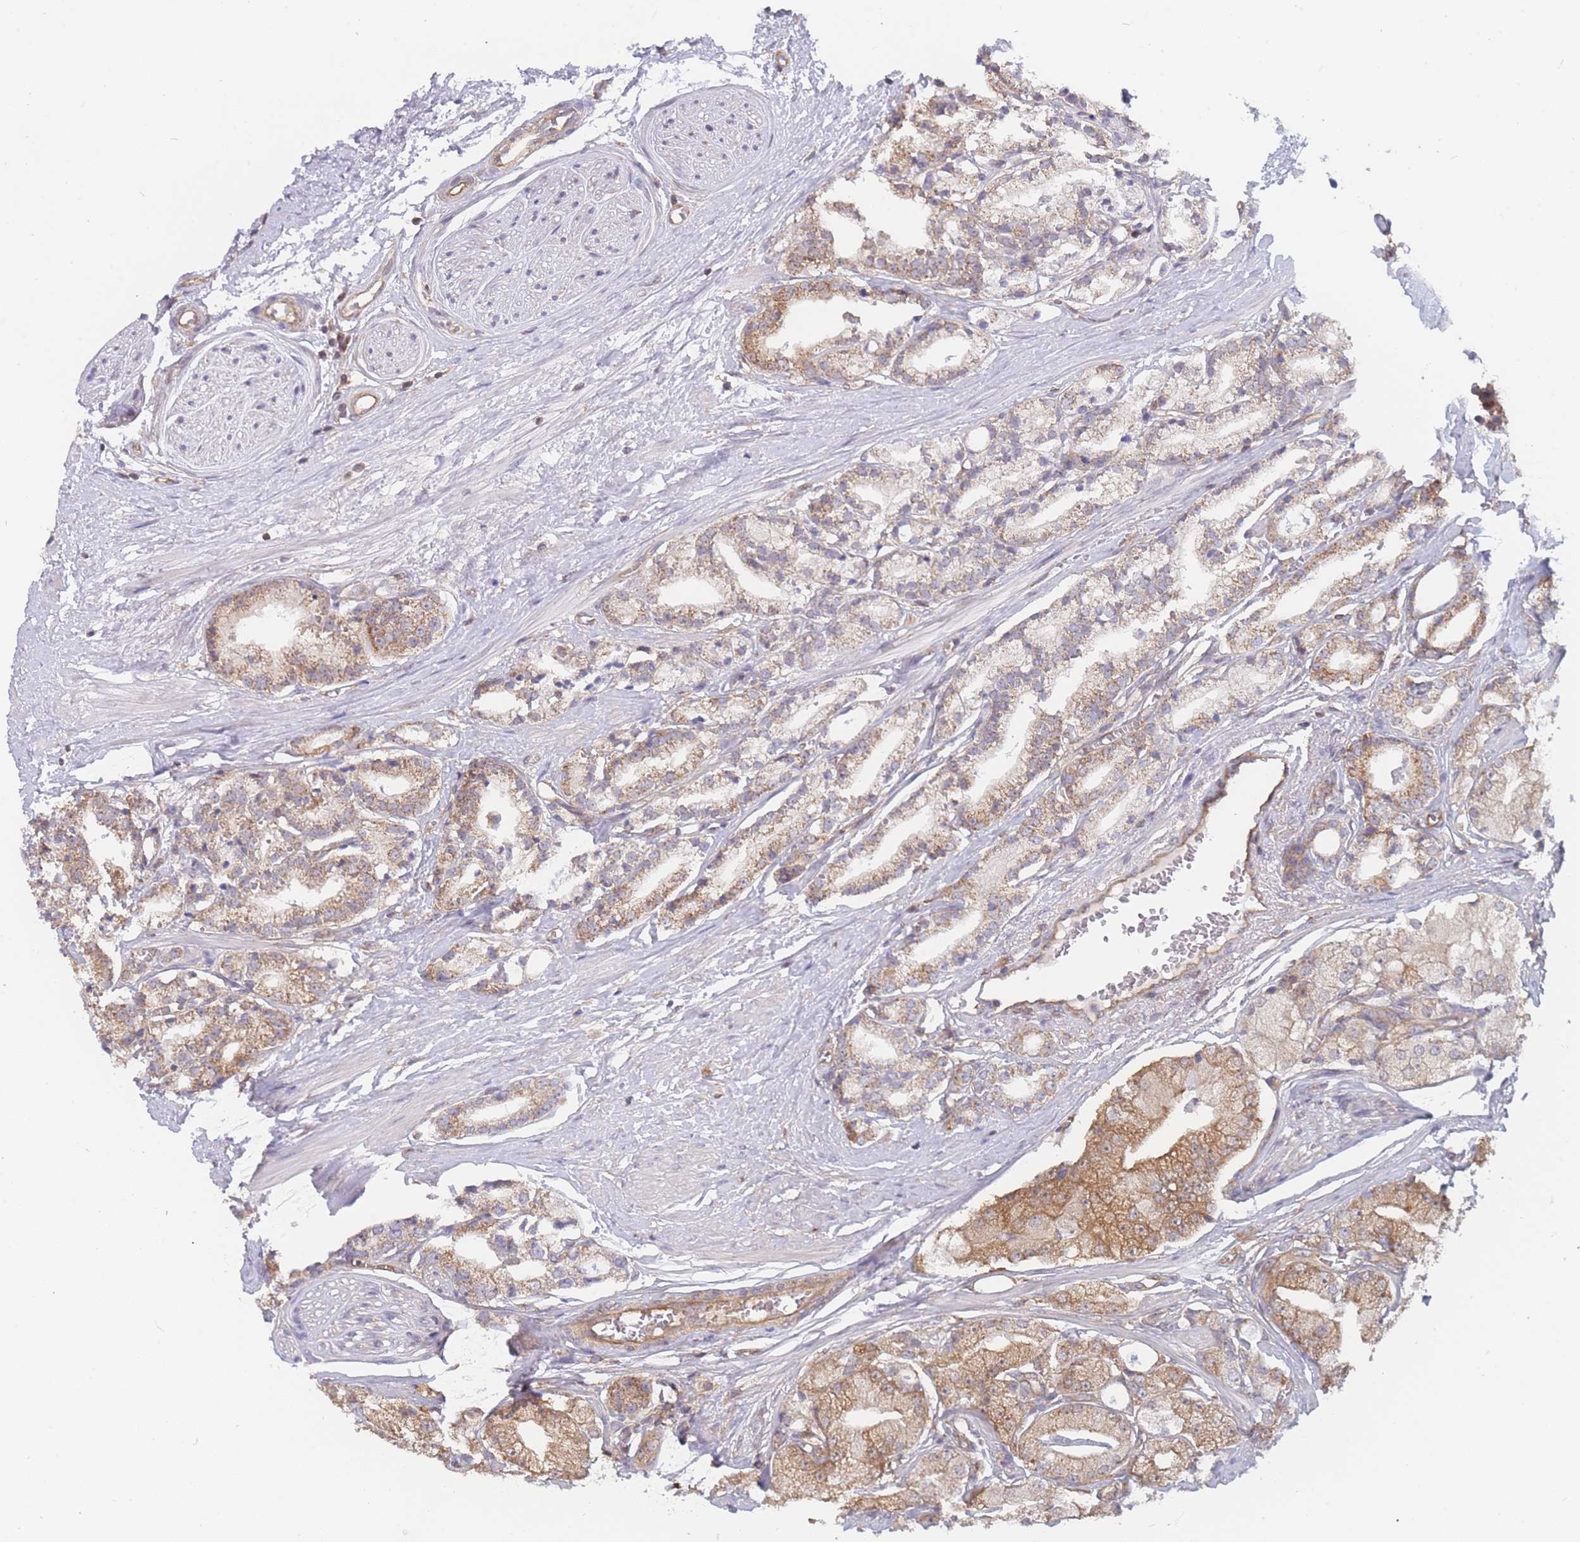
{"staining": {"intensity": "moderate", "quantity": ">75%", "location": "cytoplasmic/membranous"}, "tissue": "prostate cancer", "cell_type": "Tumor cells", "image_type": "cancer", "snomed": [{"axis": "morphology", "description": "Adenocarcinoma, High grade"}, {"axis": "topography", "description": "Prostate"}], "caption": "Immunohistochemical staining of prostate high-grade adenocarcinoma reveals medium levels of moderate cytoplasmic/membranous positivity in approximately >75% of tumor cells. (Stains: DAB (3,3'-diaminobenzidine) in brown, nuclei in blue, Microscopy: brightfield microscopy at high magnification).", "gene": "MRPS18B", "patient": {"sex": "male", "age": 71}}